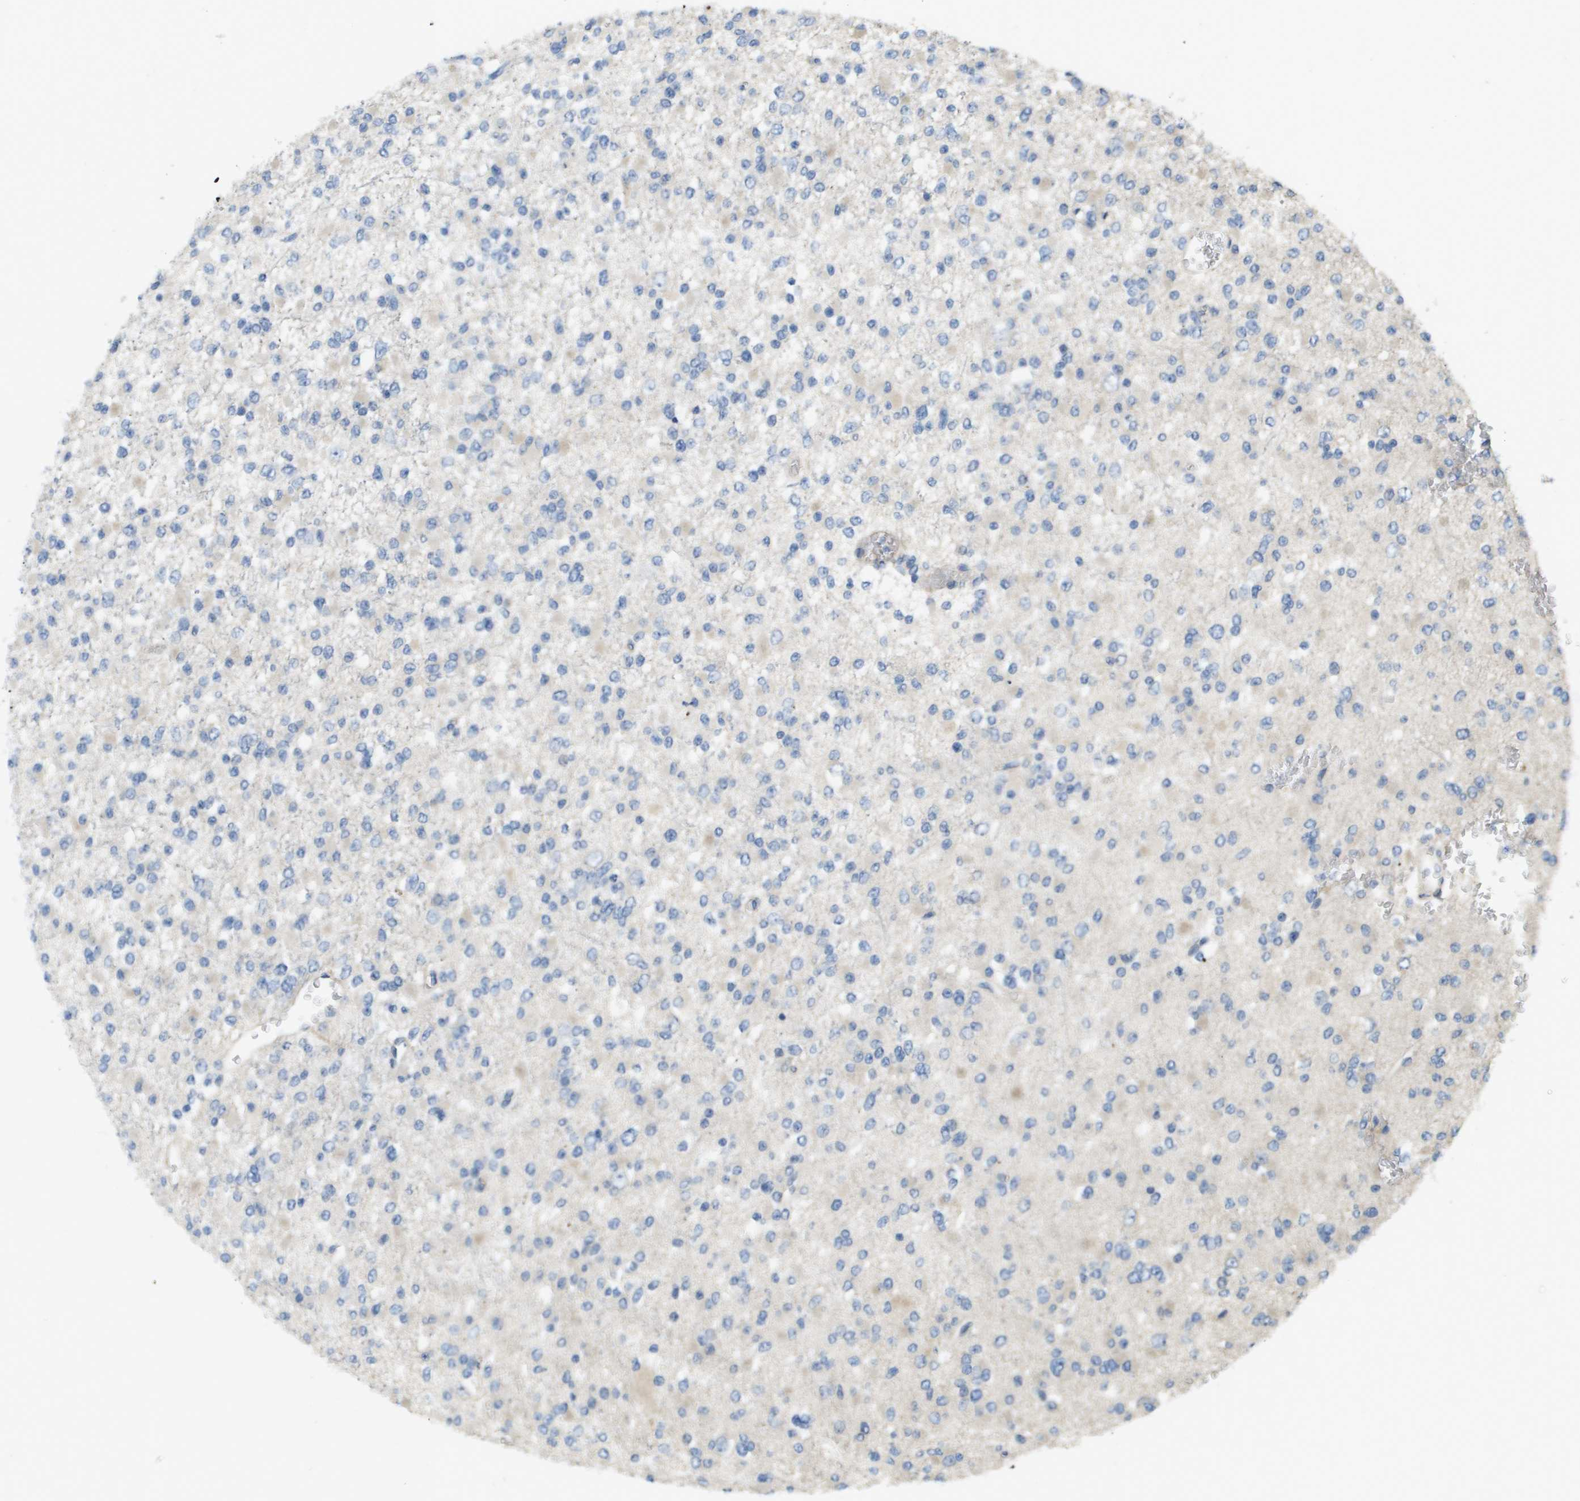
{"staining": {"intensity": "negative", "quantity": "none", "location": "none"}, "tissue": "glioma", "cell_type": "Tumor cells", "image_type": "cancer", "snomed": [{"axis": "morphology", "description": "Glioma, malignant, Low grade"}, {"axis": "topography", "description": "Brain"}], "caption": "Tumor cells show no significant protein expression in malignant glioma (low-grade). (DAB (3,3'-diaminobenzidine) immunohistochemistry with hematoxylin counter stain).", "gene": "KRT23", "patient": {"sex": "female", "age": 22}}